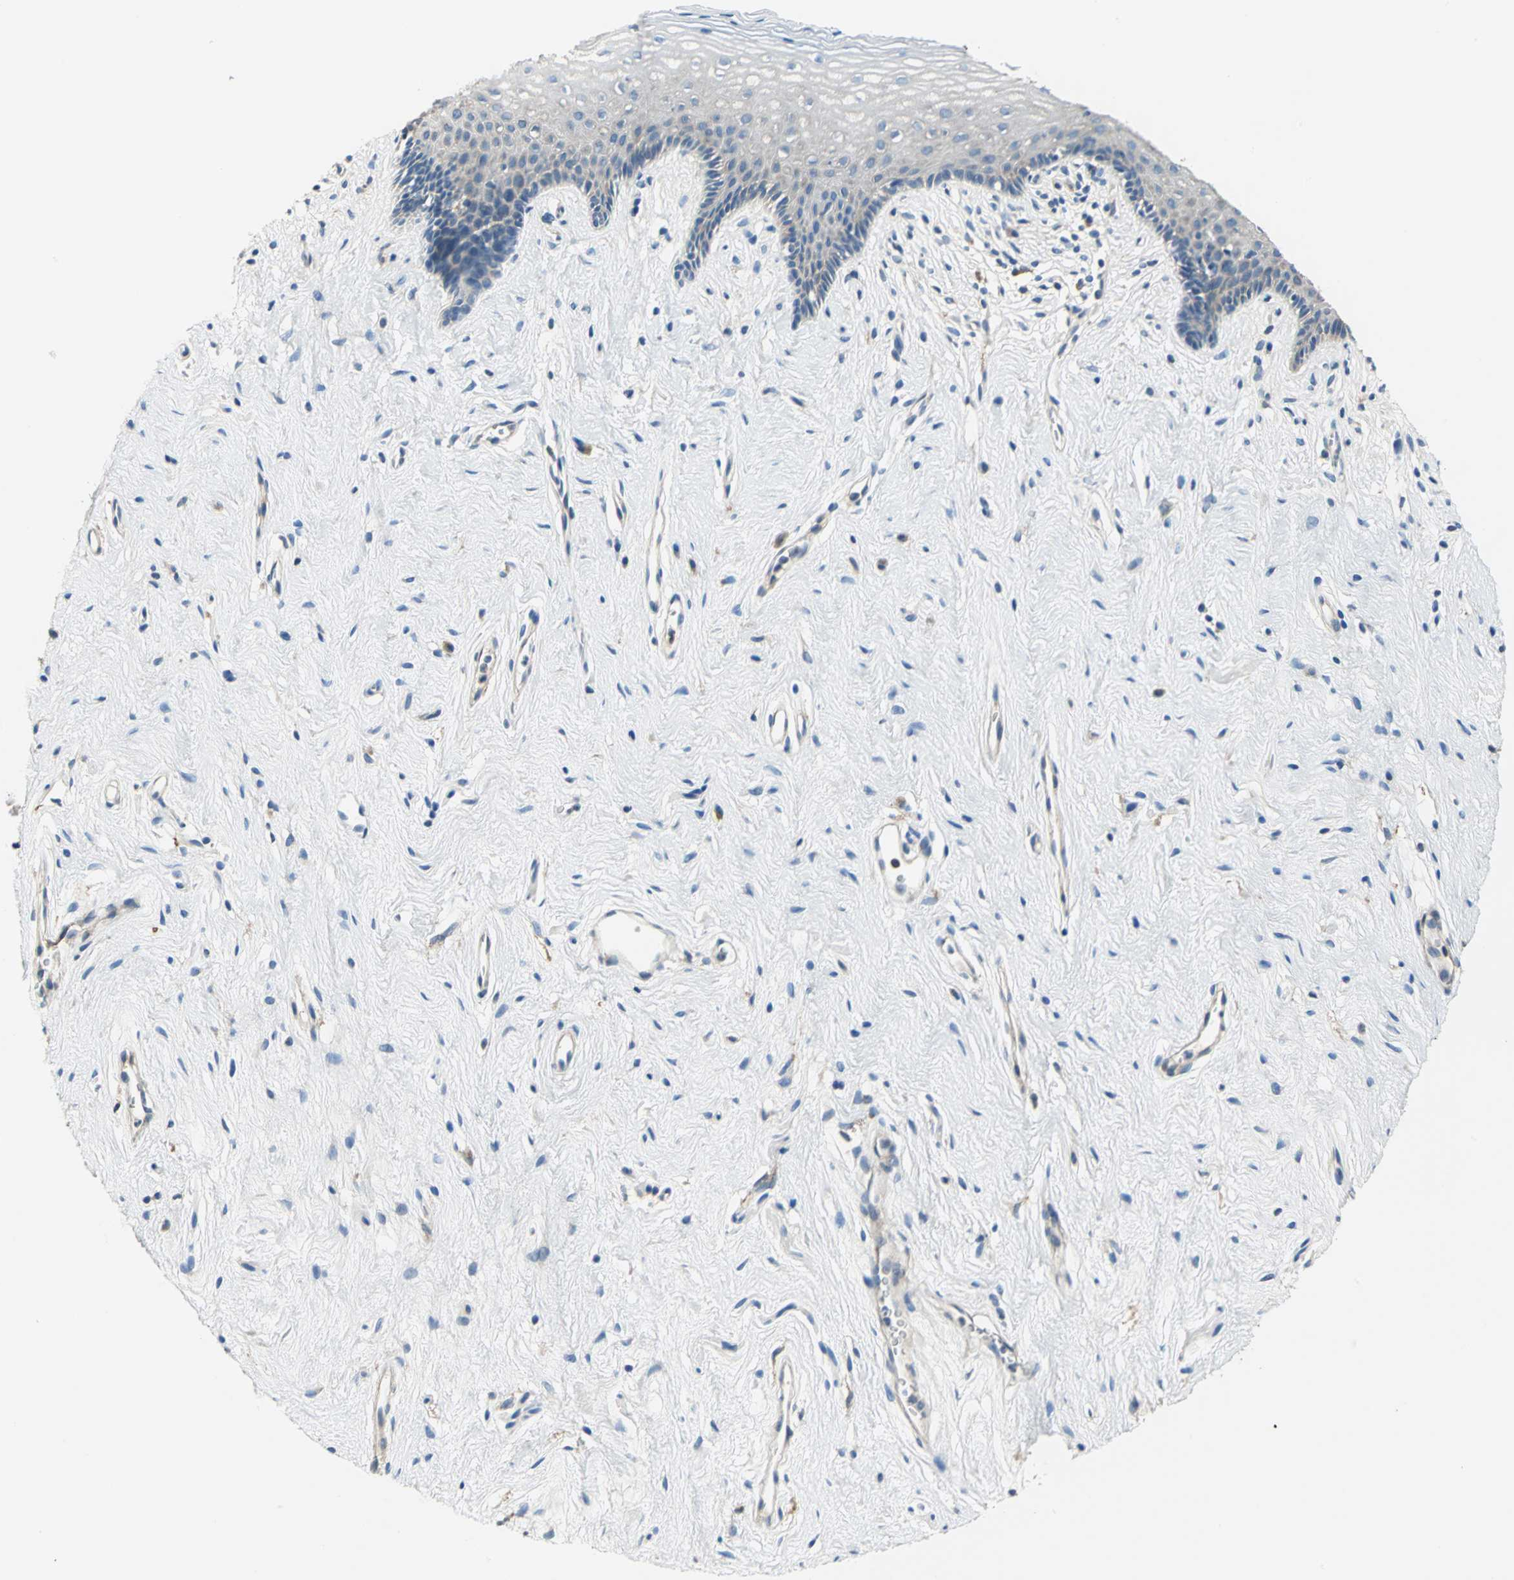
{"staining": {"intensity": "weak", "quantity": "<25%", "location": "cytoplasmic/membranous"}, "tissue": "vagina", "cell_type": "Squamous epithelial cells", "image_type": "normal", "snomed": [{"axis": "morphology", "description": "Normal tissue, NOS"}, {"axis": "topography", "description": "Vagina"}], "caption": "IHC image of benign human vagina stained for a protein (brown), which demonstrates no staining in squamous epithelial cells.", "gene": "DDX3X", "patient": {"sex": "female", "age": 44}}